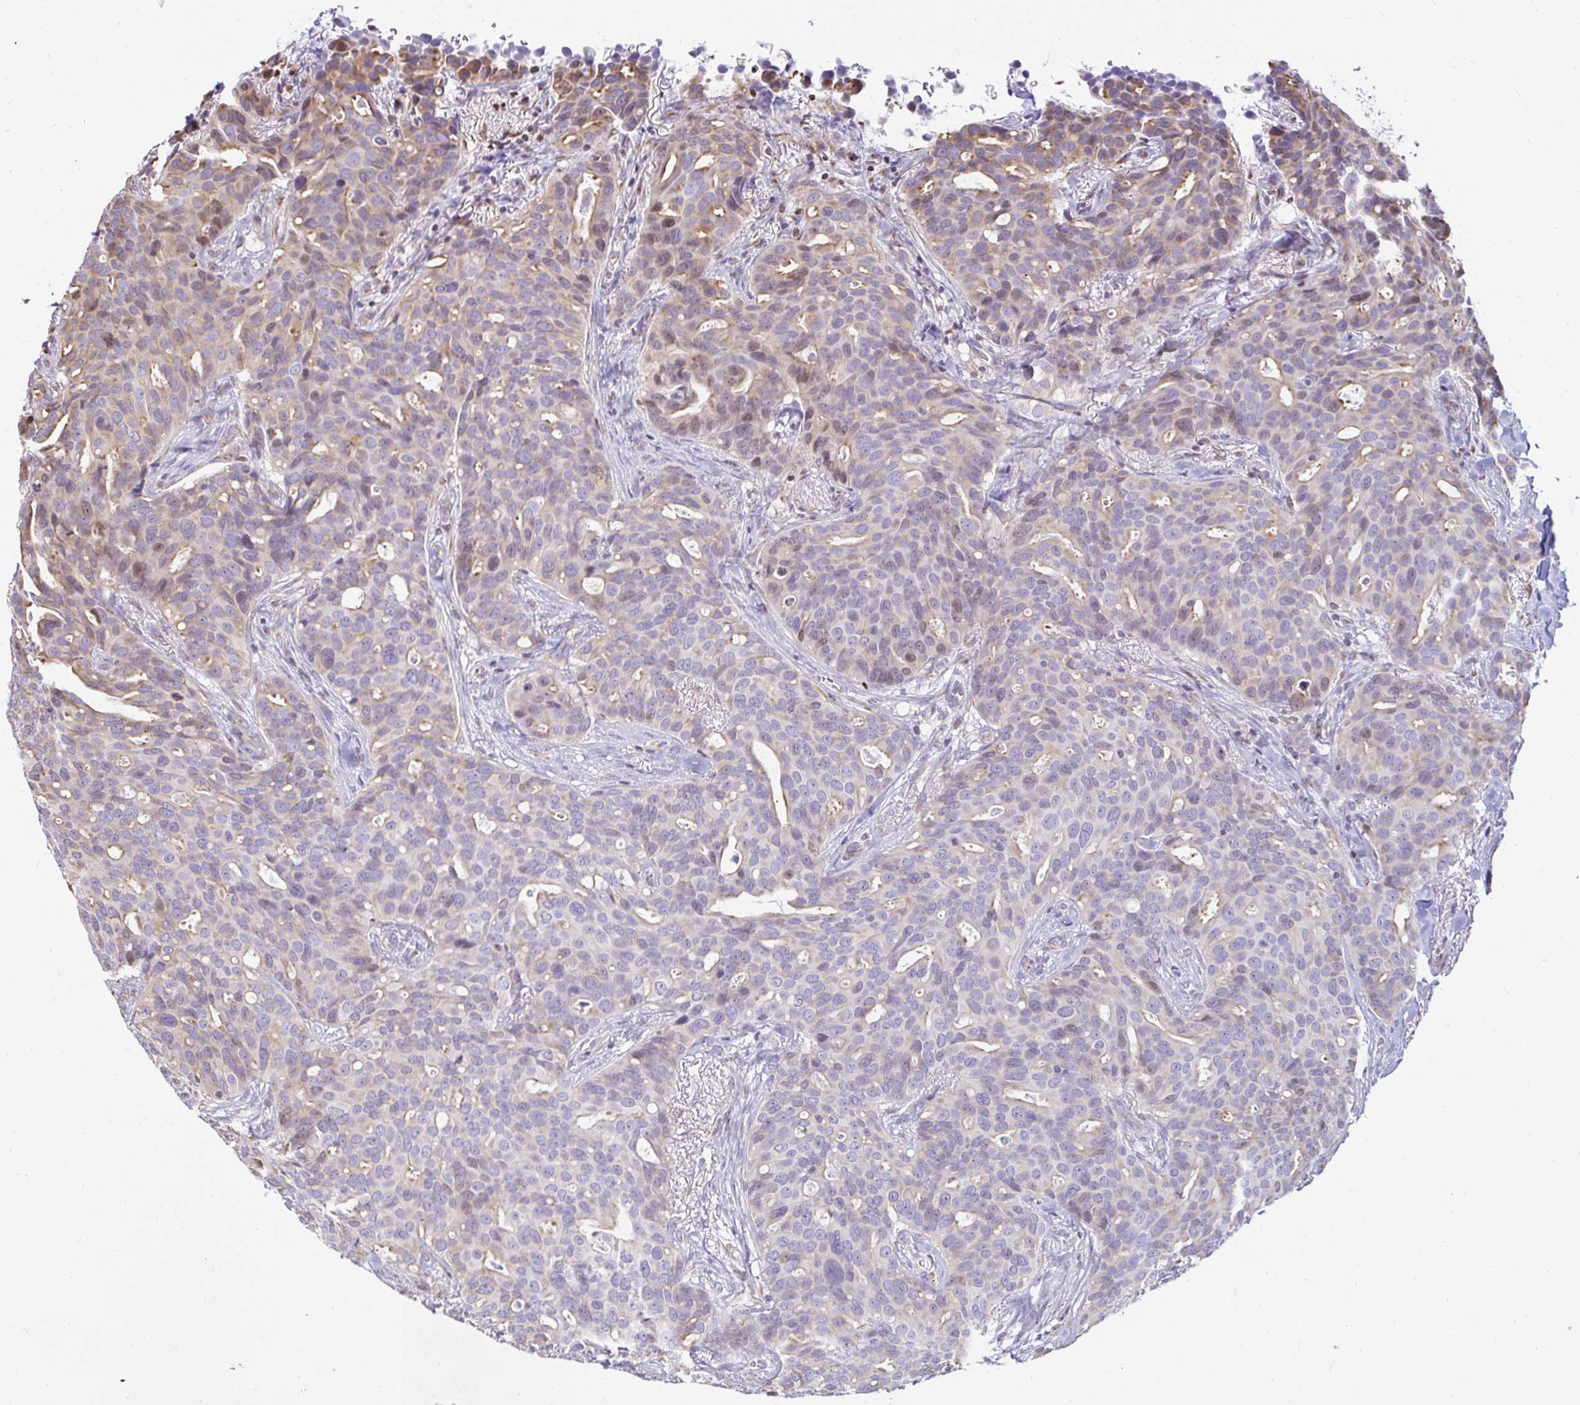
{"staining": {"intensity": "weak", "quantity": "25%-75%", "location": "cytoplasmic/membranous,nuclear"}, "tissue": "breast cancer", "cell_type": "Tumor cells", "image_type": "cancer", "snomed": [{"axis": "morphology", "description": "Duct carcinoma"}, {"axis": "topography", "description": "Breast"}], "caption": "Breast invasive ductal carcinoma tissue reveals weak cytoplasmic/membranous and nuclear expression in approximately 25%-75% of tumor cells", "gene": "CAPSL", "patient": {"sex": "female", "age": 54}}